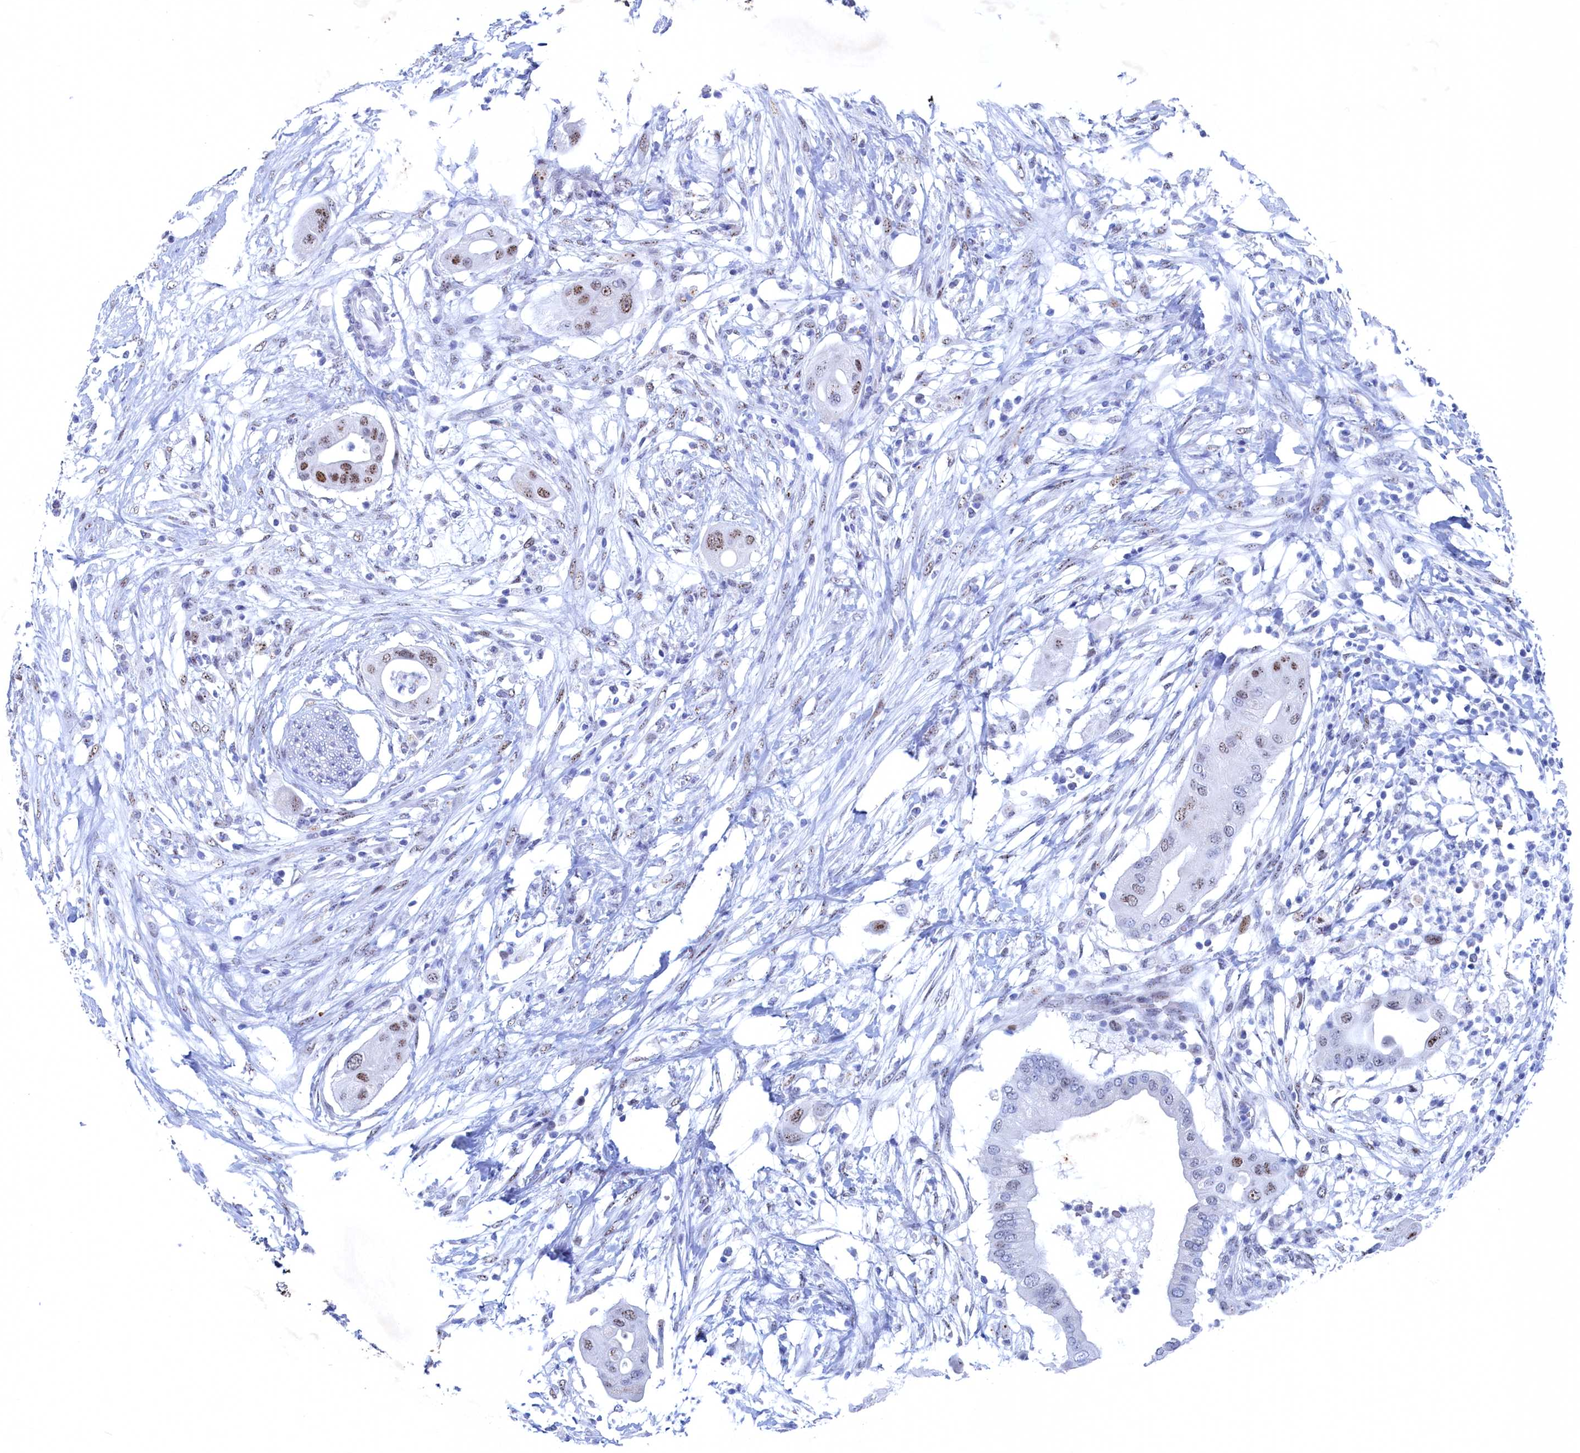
{"staining": {"intensity": "moderate", "quantity": "25%-75%", "location": "nuclear"}, "tissue": "pancreatic cancer", "cell_type": "Tumor cells", "image_type": "cancer", "snomed": [{"axis": "morphology", "description": "Adenocarcinoma, NOS"}, {"axis": "topography", "description": "Pancreas"}], "caption": "Immunohistochemistry histopathology image of neoplastic tissue: human pancreatic cancer (adenocarcinoma) stained using immunohistochemistry exhibits medium levels of moderate protein expression localized specifically in the nuclear of tumor cells, appearing as a nuclear brown color.", "gene": "WDR76", "patient": {"sex": "male", "age": 68}}